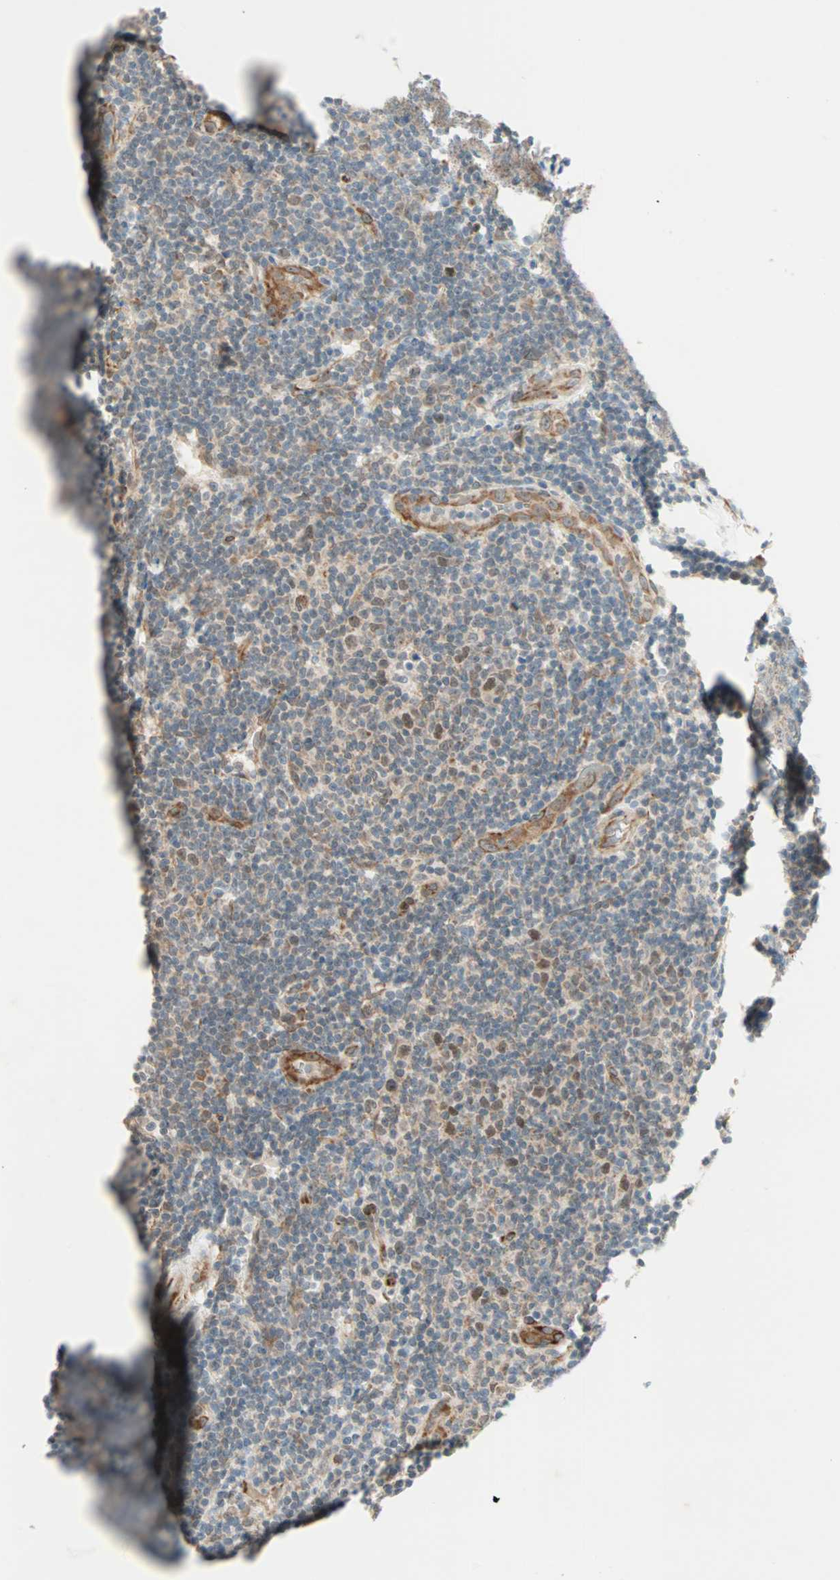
{"staining": {"intensity": "moderate", "quantity": "25%-75%", "location": "cytoplasmic/membranous,nuclear"}, "tissue": "lymphoma", "cell_type": "Tumor cells", "image_type": "cancer", "snomed": [{"axis": "morphology", "description": "Malignant lymphoma, non-Hodgkin's type, Low grade"}, {"axis": "topography", "description": "Lymph node"}], "caption": "Protein expression analysis of human malignant lymphoma, non-Hodgkin's type (low-grade) reveals moderate cytoplasmic/membranous and nuclear positivity in approximately 25%-75% of tumor cells.", "gene": "ZNF37A", "patient": {"sex": "male", "age": 83}}